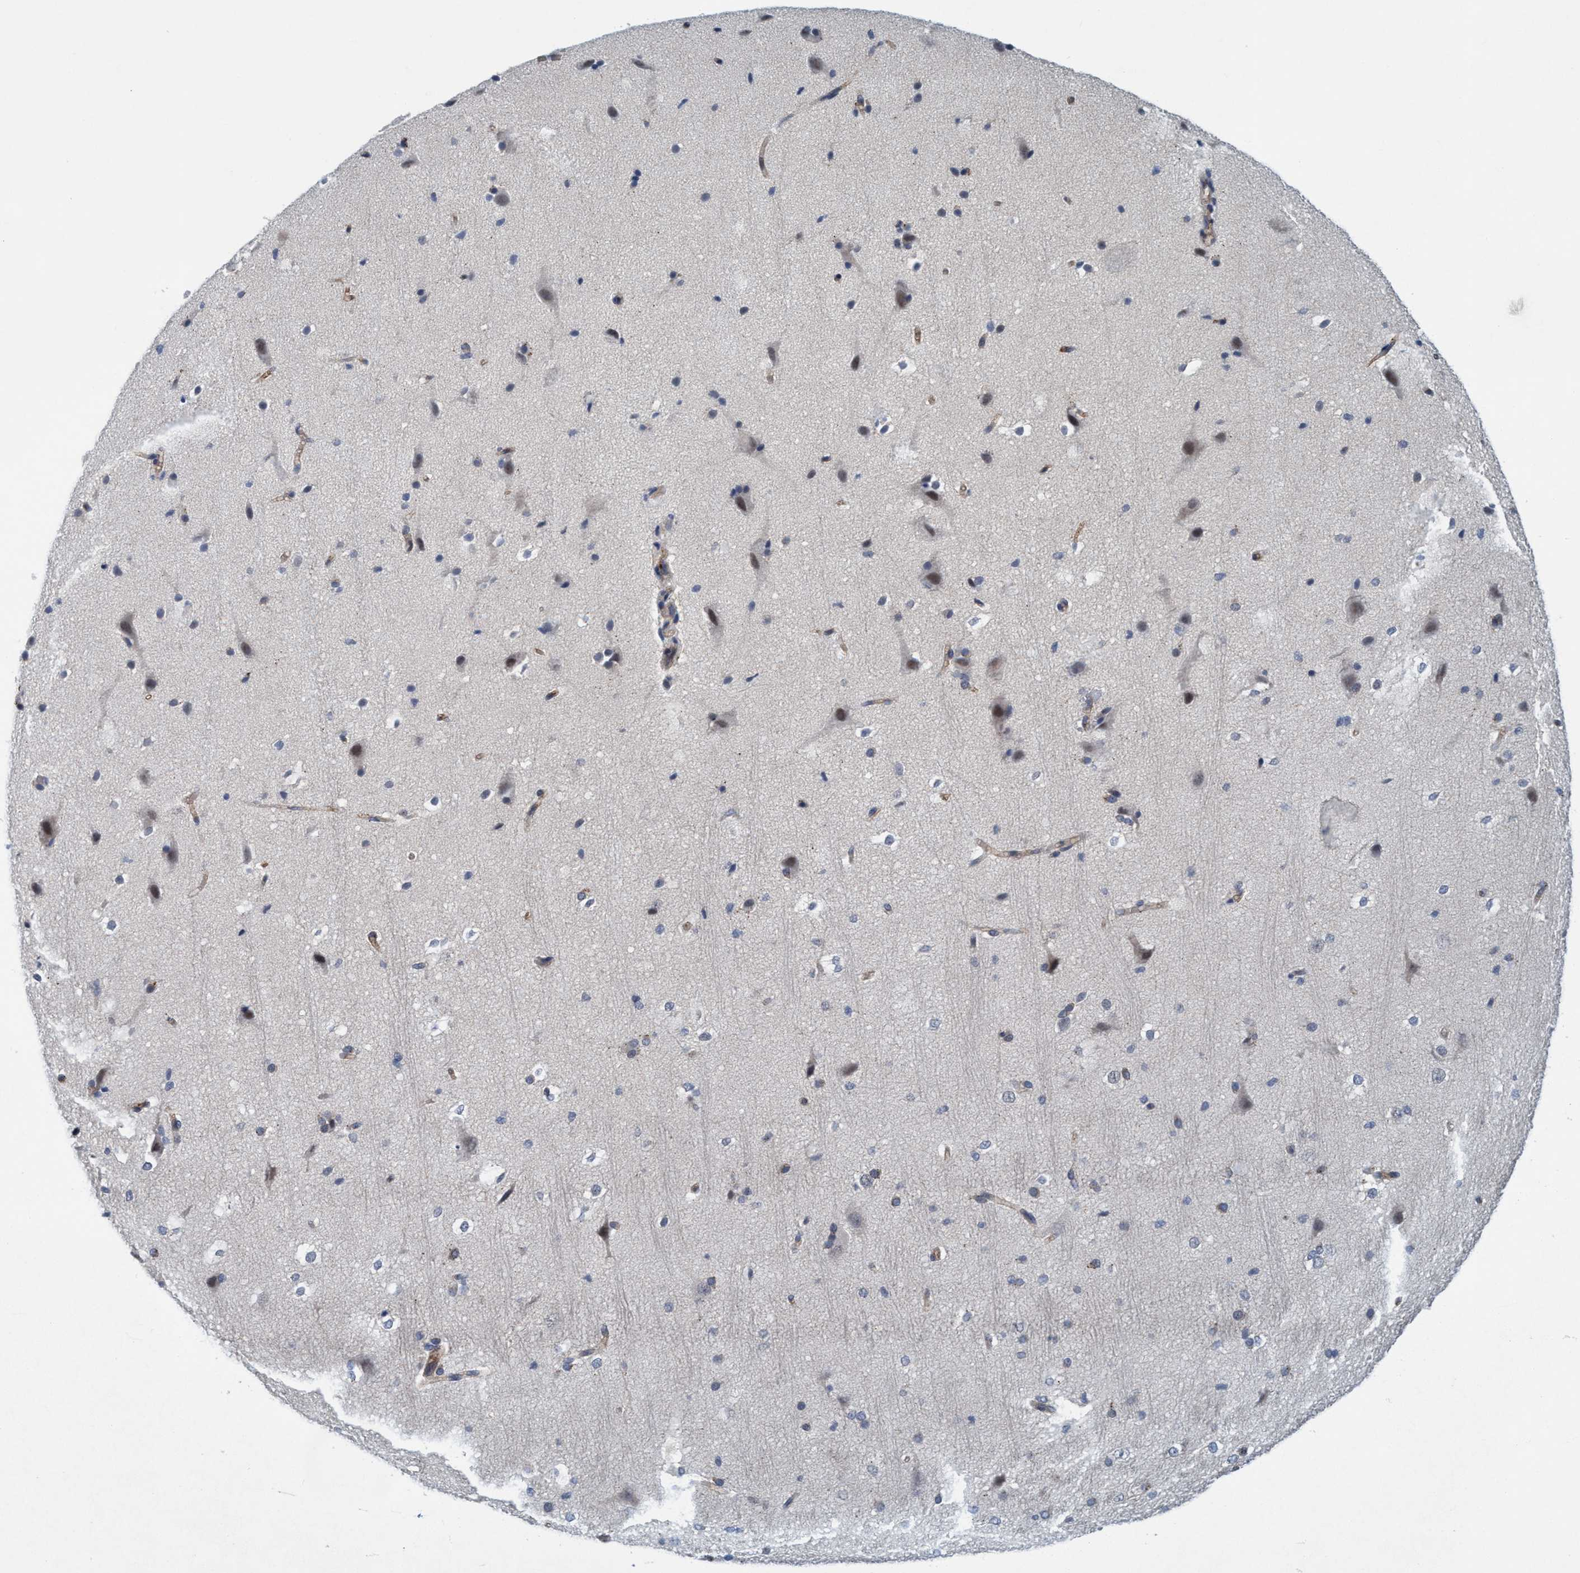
{"staining": {"intensity": "moderate", "quantity": ">75%", "location": "cytoplasmic/membranous"}, "tissue": "cerebral cortex", "cell_type": "Endothelial cells", "image_type": "normal", "snomed": [{"axis": "morphology", "description": "Normal tissue, NOS"}, {"axis": "morphology", "description": "Developmental malformation"}, {"axis": "topography", "description": "Cerebral cortex"}], "caption": "The image demonstrates immunohistochemical staining of benign cerebral cortex. There is moderate cytoplasmic/membranous expression is appreciated in about >75% of endothelial cells.", "gene": "TRIM65", "patient": {"sex": "female", "age": 30}}